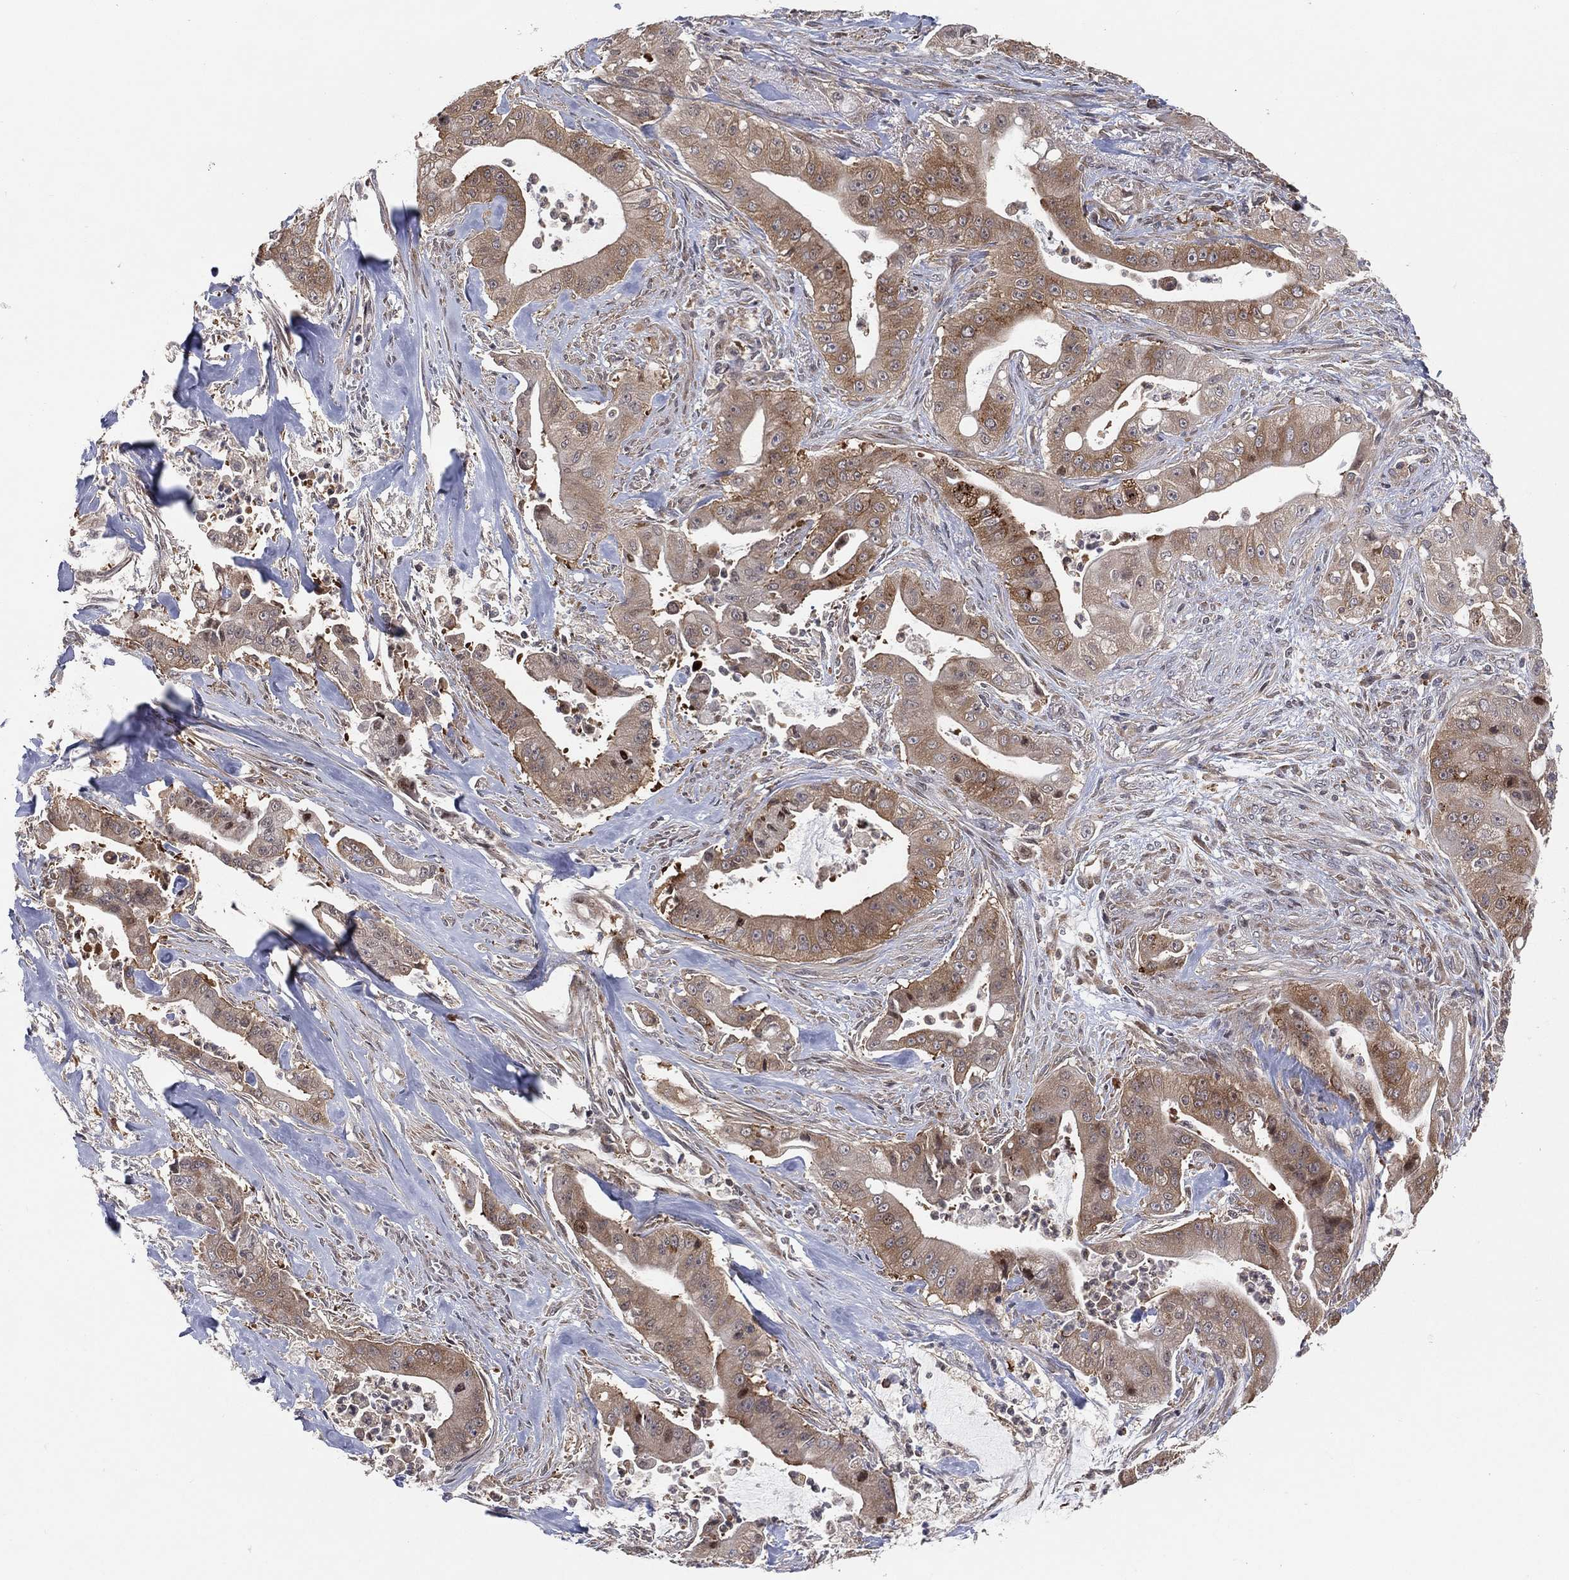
{"staining": {"intensity": "moderate", "quantity": "25%-75%", "location": "cytoplasmic/membranous"}, "tissue": "pancreatic cancer", "cell_type": "Tumor cells", "image_type": "cancer", "snomed": [{"axis": "morphology", "description": "Normal tissue, NOS"}, {"axis": "morphology", "description": "Inflammation, NOS"}, {"axis": "morphology", "description": "Adenocarcinoma, NOS"}, {"axis": "topography", "description": "Pancreas"}], "caption": "The histopathology image exhibits staining of pancreatic cancer, revealing moderate cytoplasmic/membranous protein staining (brown color) within tumor cells.", "gene": "TMTC4", "patient": {"sex": "male", "age": 57}}